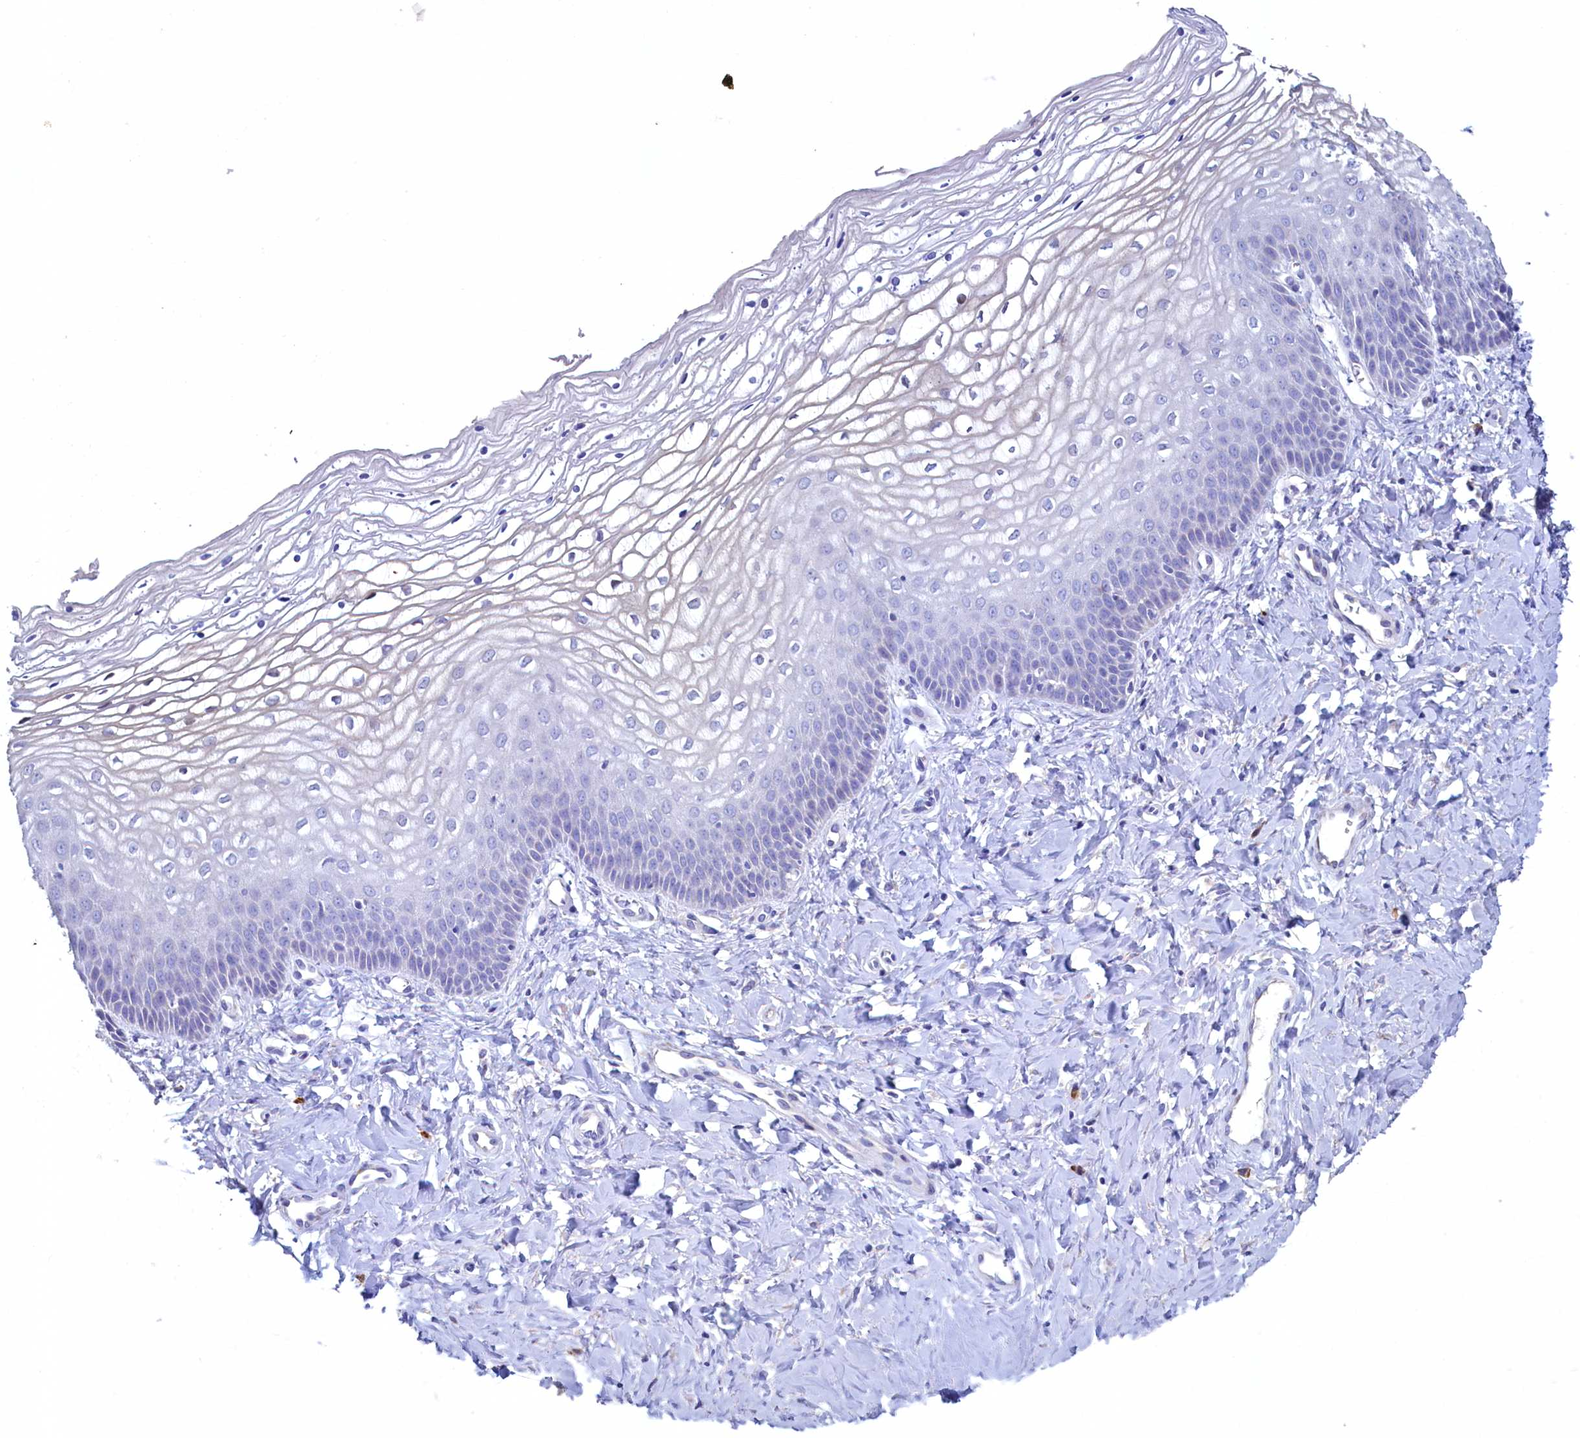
{"staining": {"intensity": "negative", "quantity": "none", "location": "none"}, "tissue": "vagina", "cell_type": "Squamous epithelial cells", "image_type": "normal", "snomed": [{"axis": "morphology", "description": "Normal tissue, NOS"}, {"axis": "topography", "description": "Vagina"}], "caption": "Histopathology image shows no significant protein staining in squamous epithelial cells of unremarkable vagina.", "gene": "CBLIF", "patient": {"sex": "female", "age": 68}}